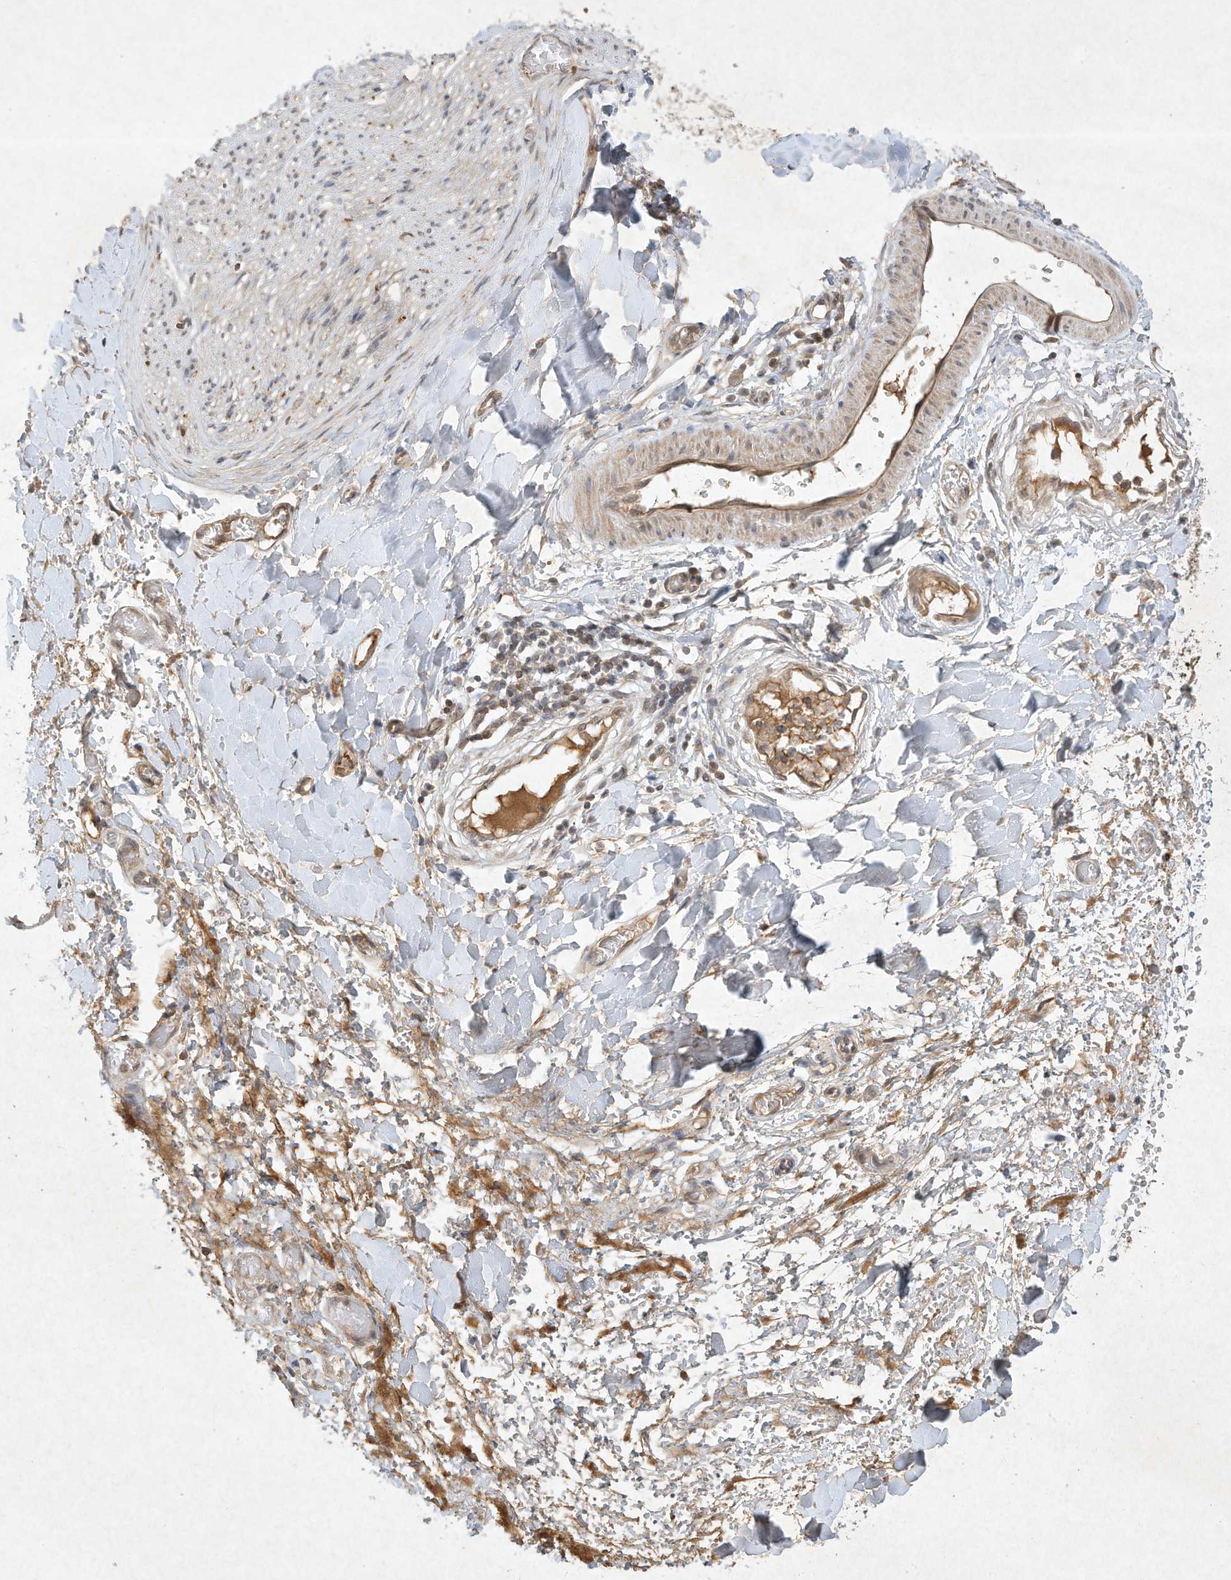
{"staining": {"intensity": "weak", "quantity": ">75%", "location": "cytoplasmic/membranous"}, "tissue": "adipose tissue", "cell_type": "Adipocytes", "image_type": "normal", "snomed": [{"axis": "morphology", "description": "Normal tissue, NOS"}, {"axis": "morphology", "description": "Adenocarcinoma, NOS"}, {"axis": "topography", "description": "Stomach, upper"}, {"axis": "topography", "description": "Peripheral nerve tissue"}], "caption": "IHC of normal adipose tissue exhibits low levels of weak cytoplasmic/membranous positivity in about >75% of adipocytes.", "gene": "BTRC", "patient": {"sex": "male", "age": 62}}